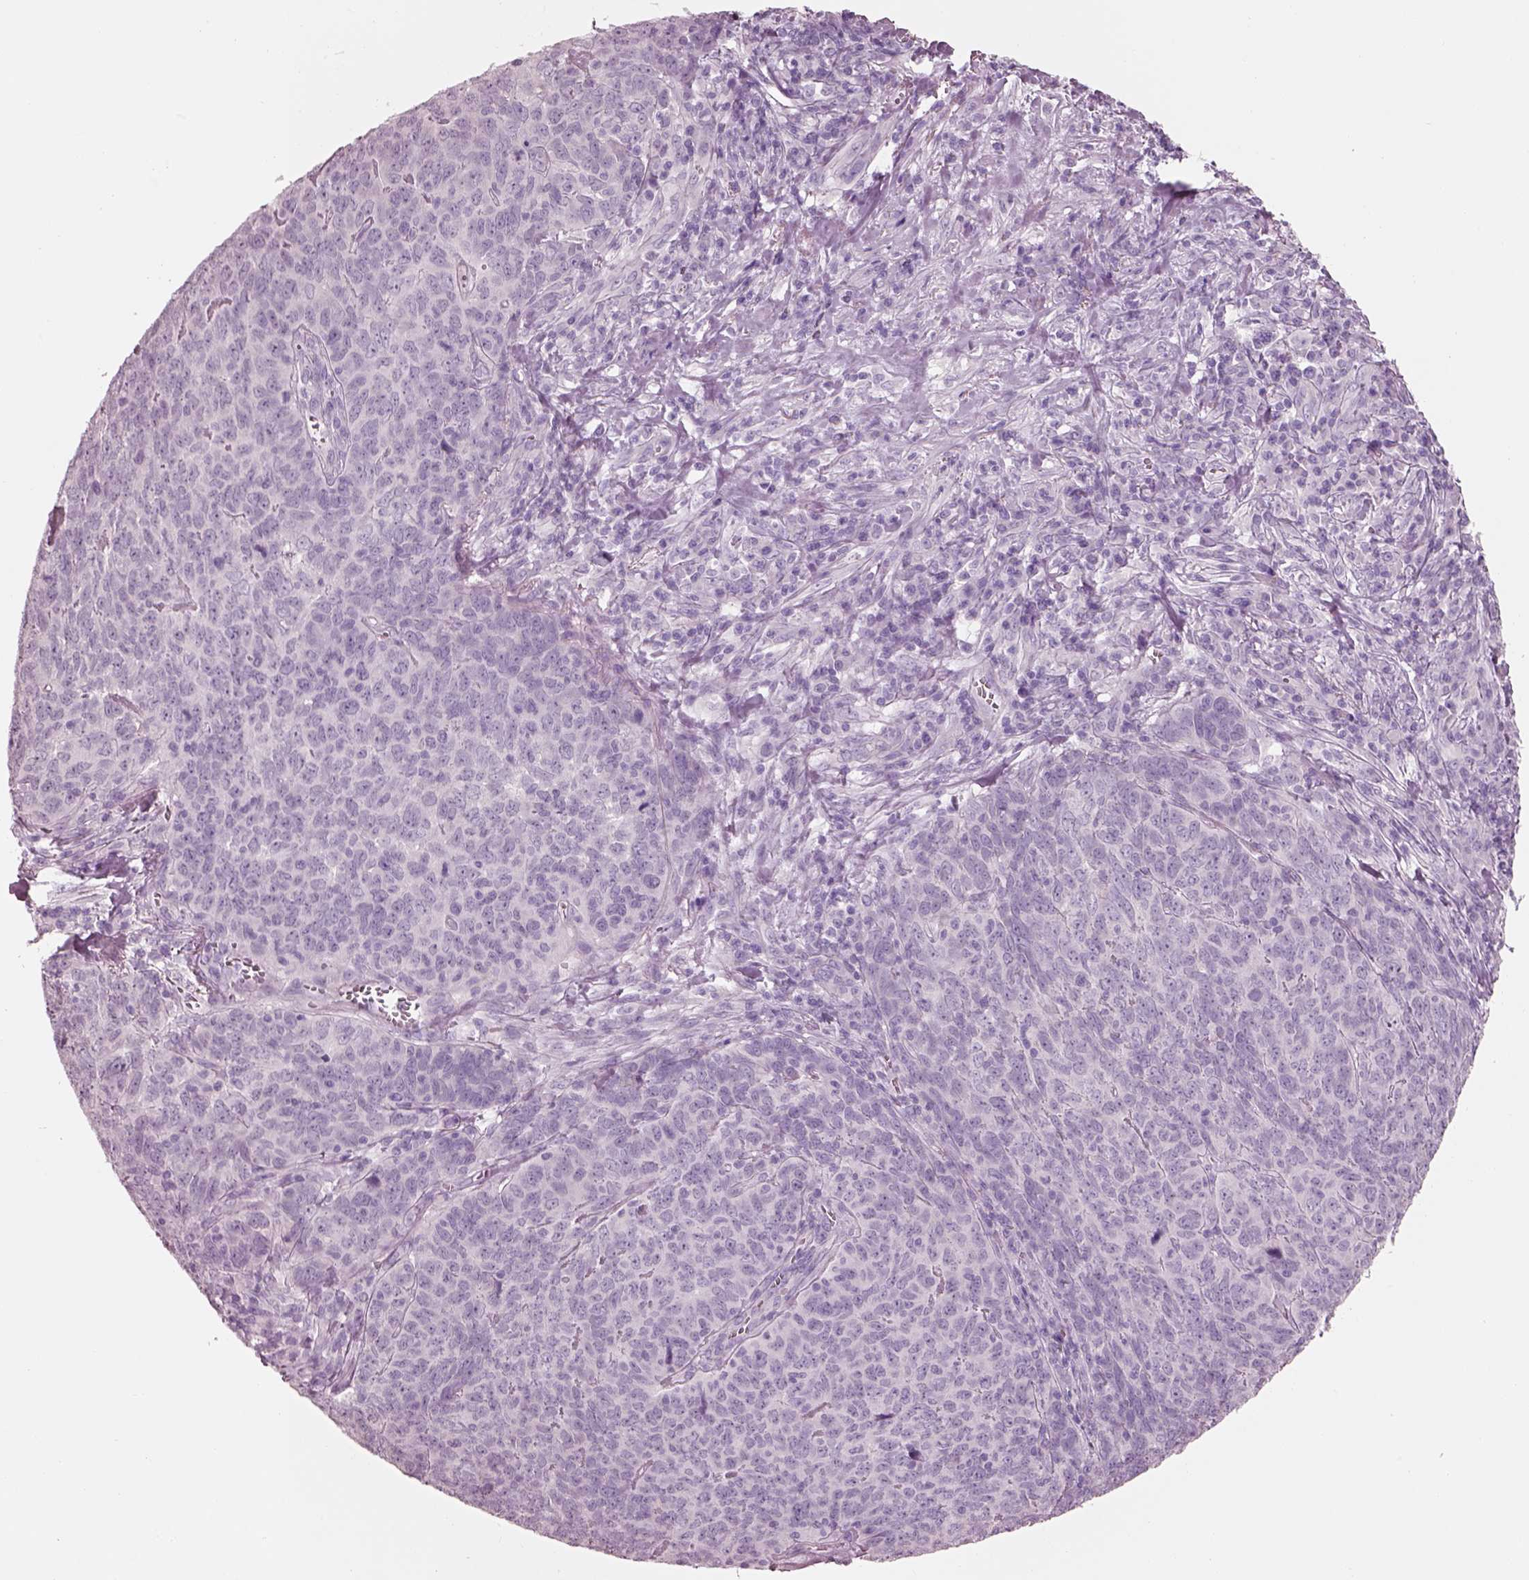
{"staining": {"intensity": "negative", "quantity": "none", "location": "none"}, "tissue": "skin cancer", "cell_type": "Tumor cells", "image_type": "cancer", "snomed": [{"axis": "morphology", "description": "Squamous cell carcinoma, NOS"}, {"axis": "topography", "description": "Skin"}, {"axis": "topography", "description": "Anal"}], "caption": "This is an immunohistochemistry (IHC) photomicrograph of human skin squamous cell carcinoma. There is no positivity in tumor cells.", "gene": "PNOC", "patient": {"sex": "female", "age": 51}}